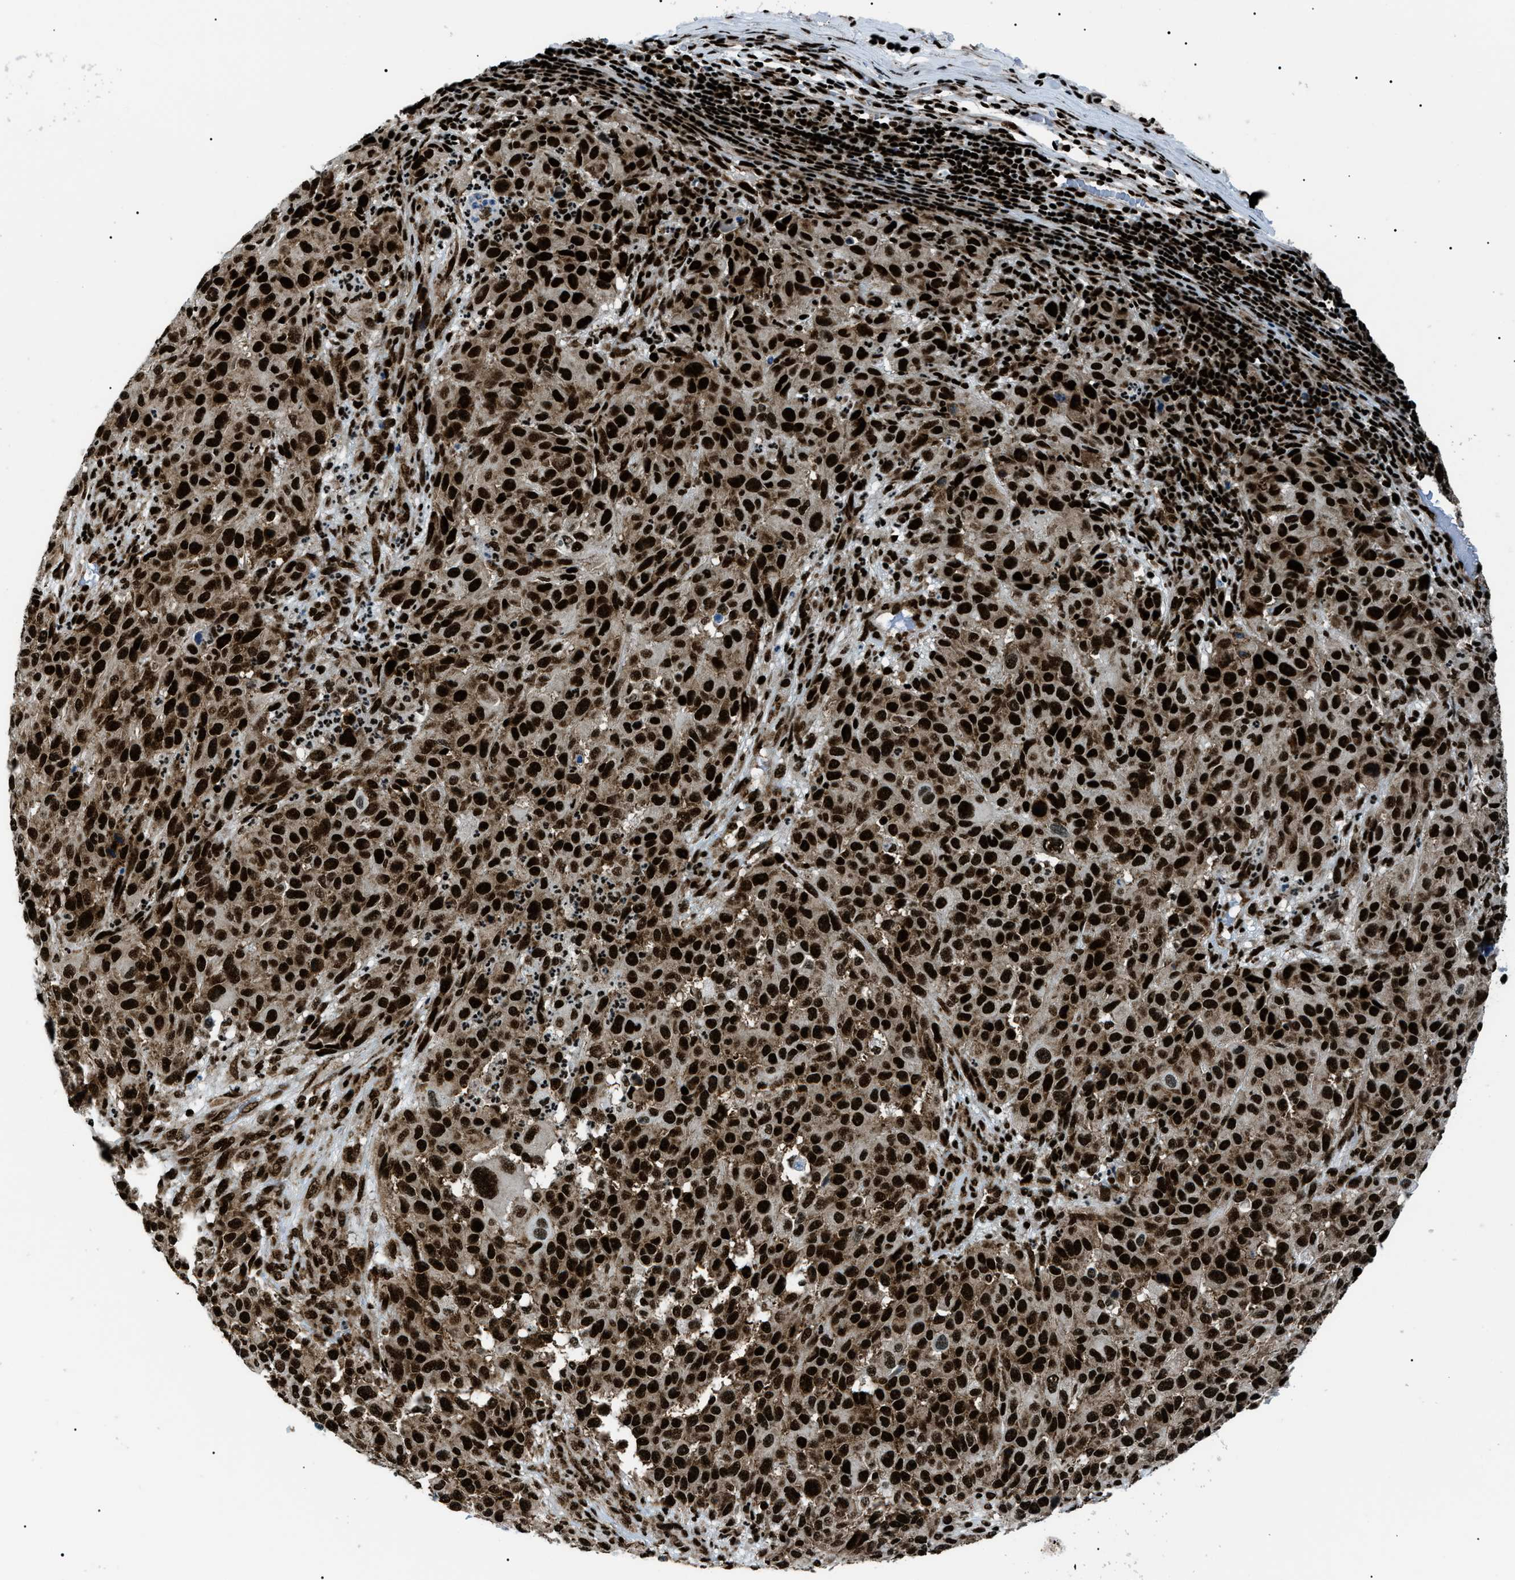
{"staining": {"intensity": "strong", "quantity": ">75%", "location": "nuclear"}, "tissue": "melanoma", "cell_type": "Tumor cells", "image_type": "cancer", "snomed": [{"axis": "morphology", "description": "Malignant melanoma, Metastatic site"}, {"axis": "topography", "description": "Lymph node"}], "caption": "Immunohistochemical staining of human melanoma demonstrates strong nuclear protein positivity in approximately >75% of tumor cells. Nuclei are stained in blue.", "gene": "HNRNPK", "patient": {"sex": "male", "age": 61}}